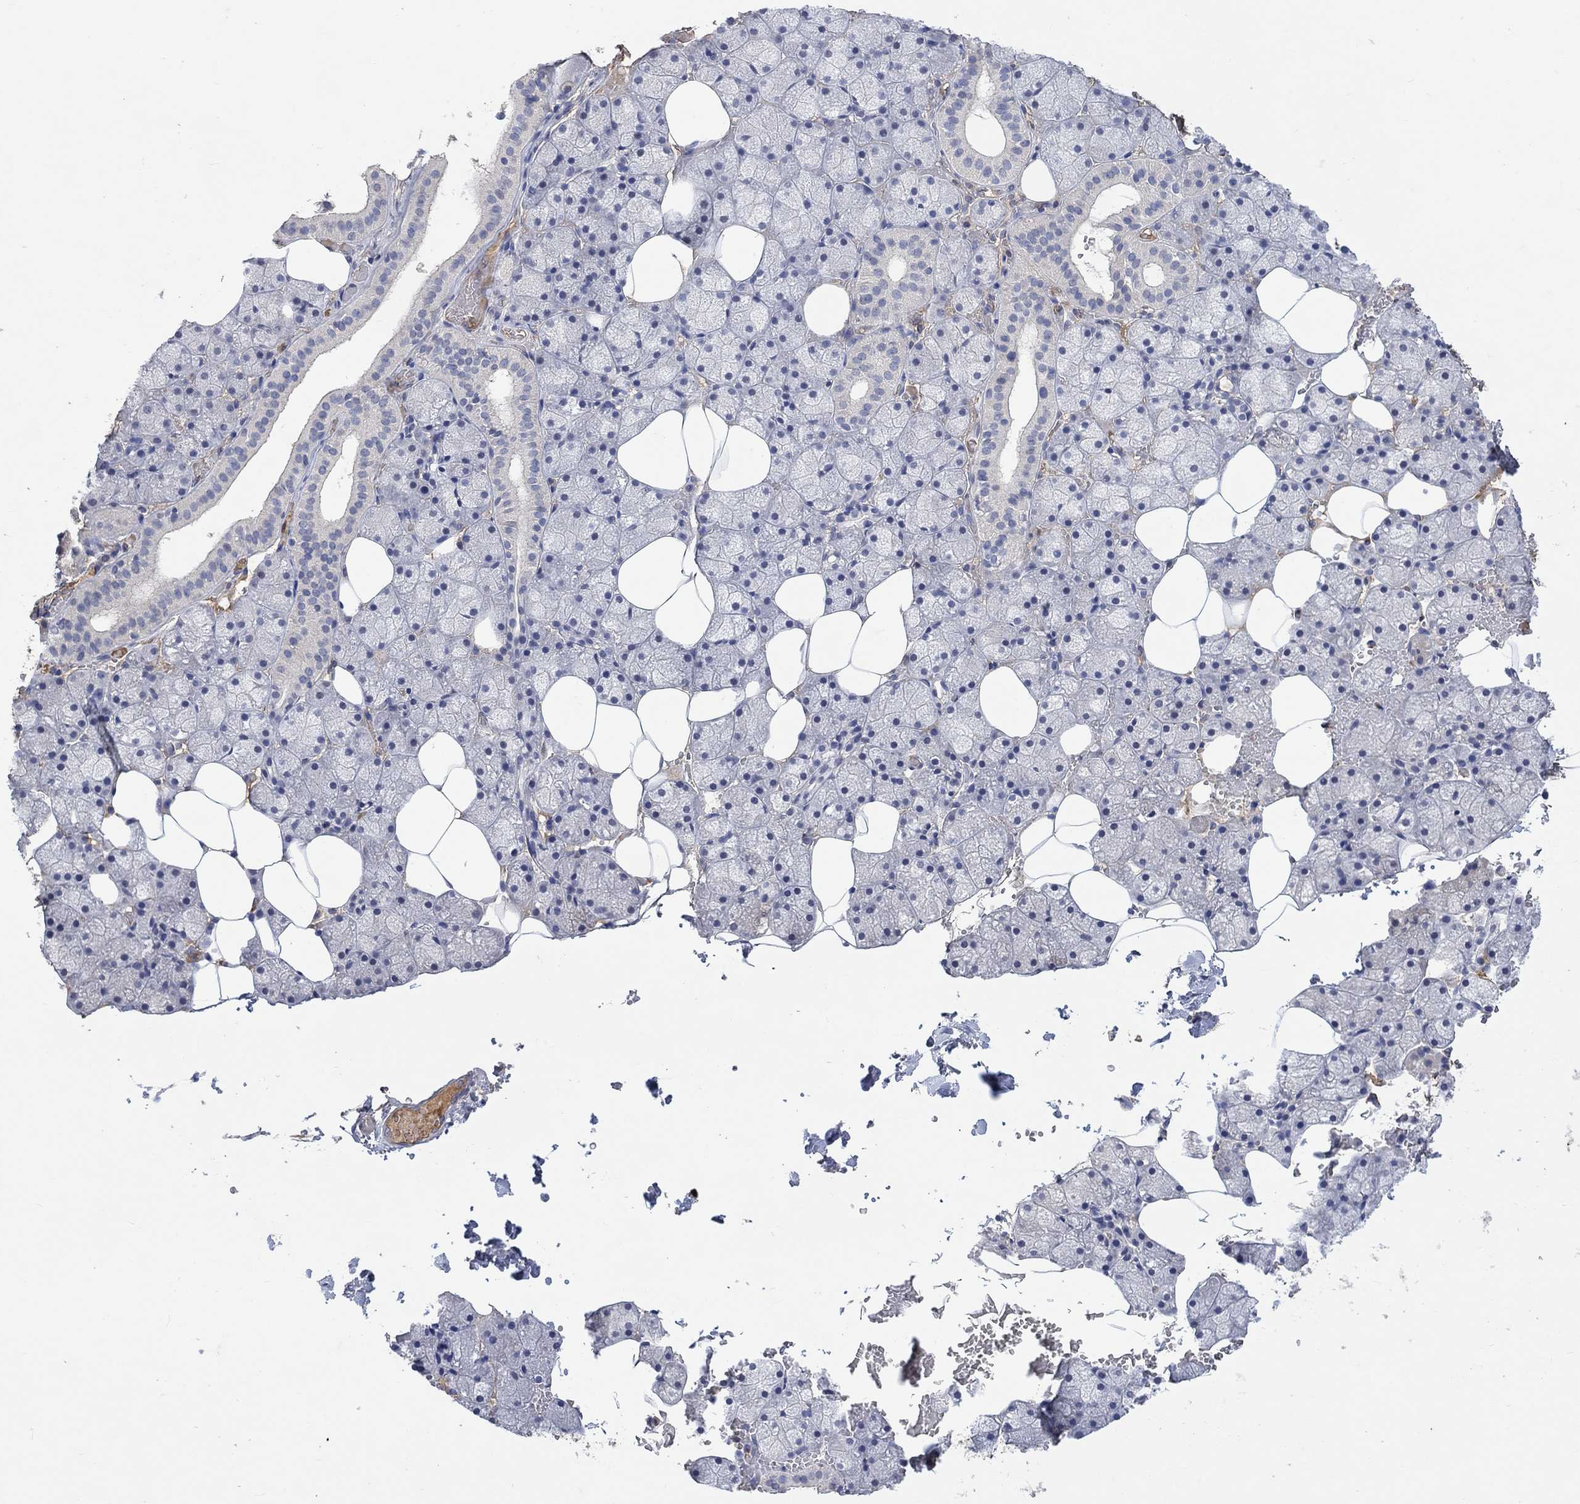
{"staining": {"intensity": "negative", "quantity": "none", "location": "none"}, "tissue": "salivary gland", "cell_type": "Glandular cells", "image_type": "normal", "snomed": [{"axis": "morphology", "description": "Normal tissue, NOS"}, {"axis": "topography", "description": "Salivary gland"}], "caption": "A micrograph of salivary gland stained for a protein reveals no brown staining in glandular cells.", "gene": "MSTN", "patient": {"sex": "male", "age": 38}}